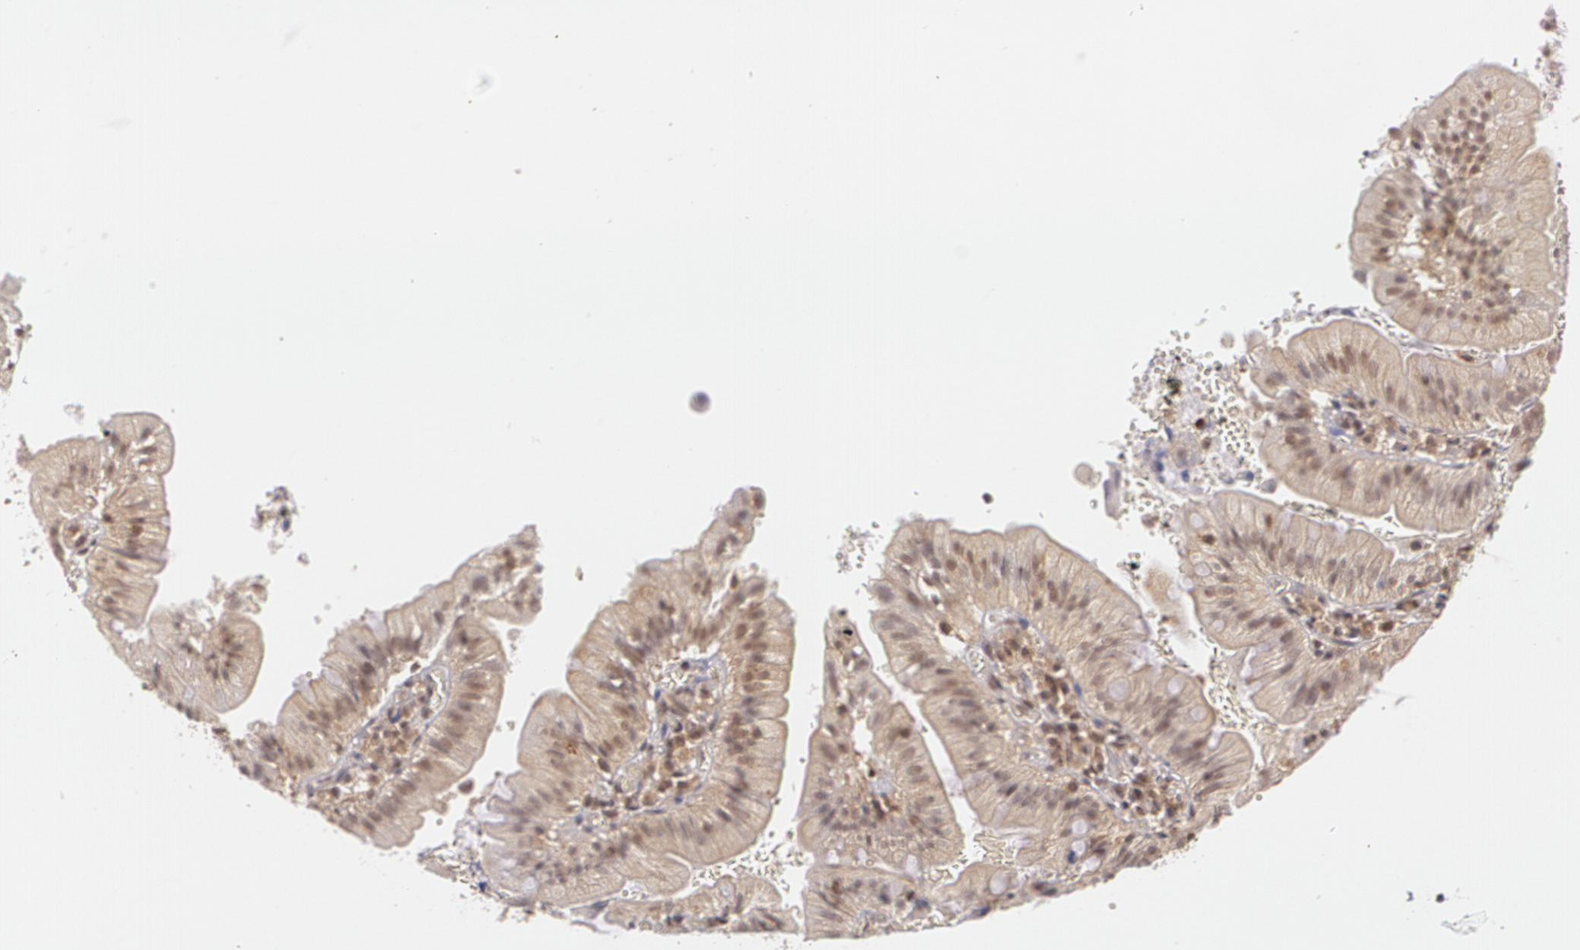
{"staining": {"intensity": "weak", "quantity": "<25%", "location": "cytoplasmic/membranous,nuclear"}, "tissue": "small intestine", "cell_type": "Glandular cells", "image_type": "normal", "snomed": [{"axis": "morphology", "description": "Normal tissue, NOS"}, {"axis": "topography", "description": "Small intestine"}], "caption": "There is no significant expression in glandular cells of small intestine. Brightfield microscopy of immunohistochemistry stained with DAB (brown) and hematoxylin (blue), captured at high magnification.", "gene": "CUL2", "patient": {"sex": "male", "age": 71}}